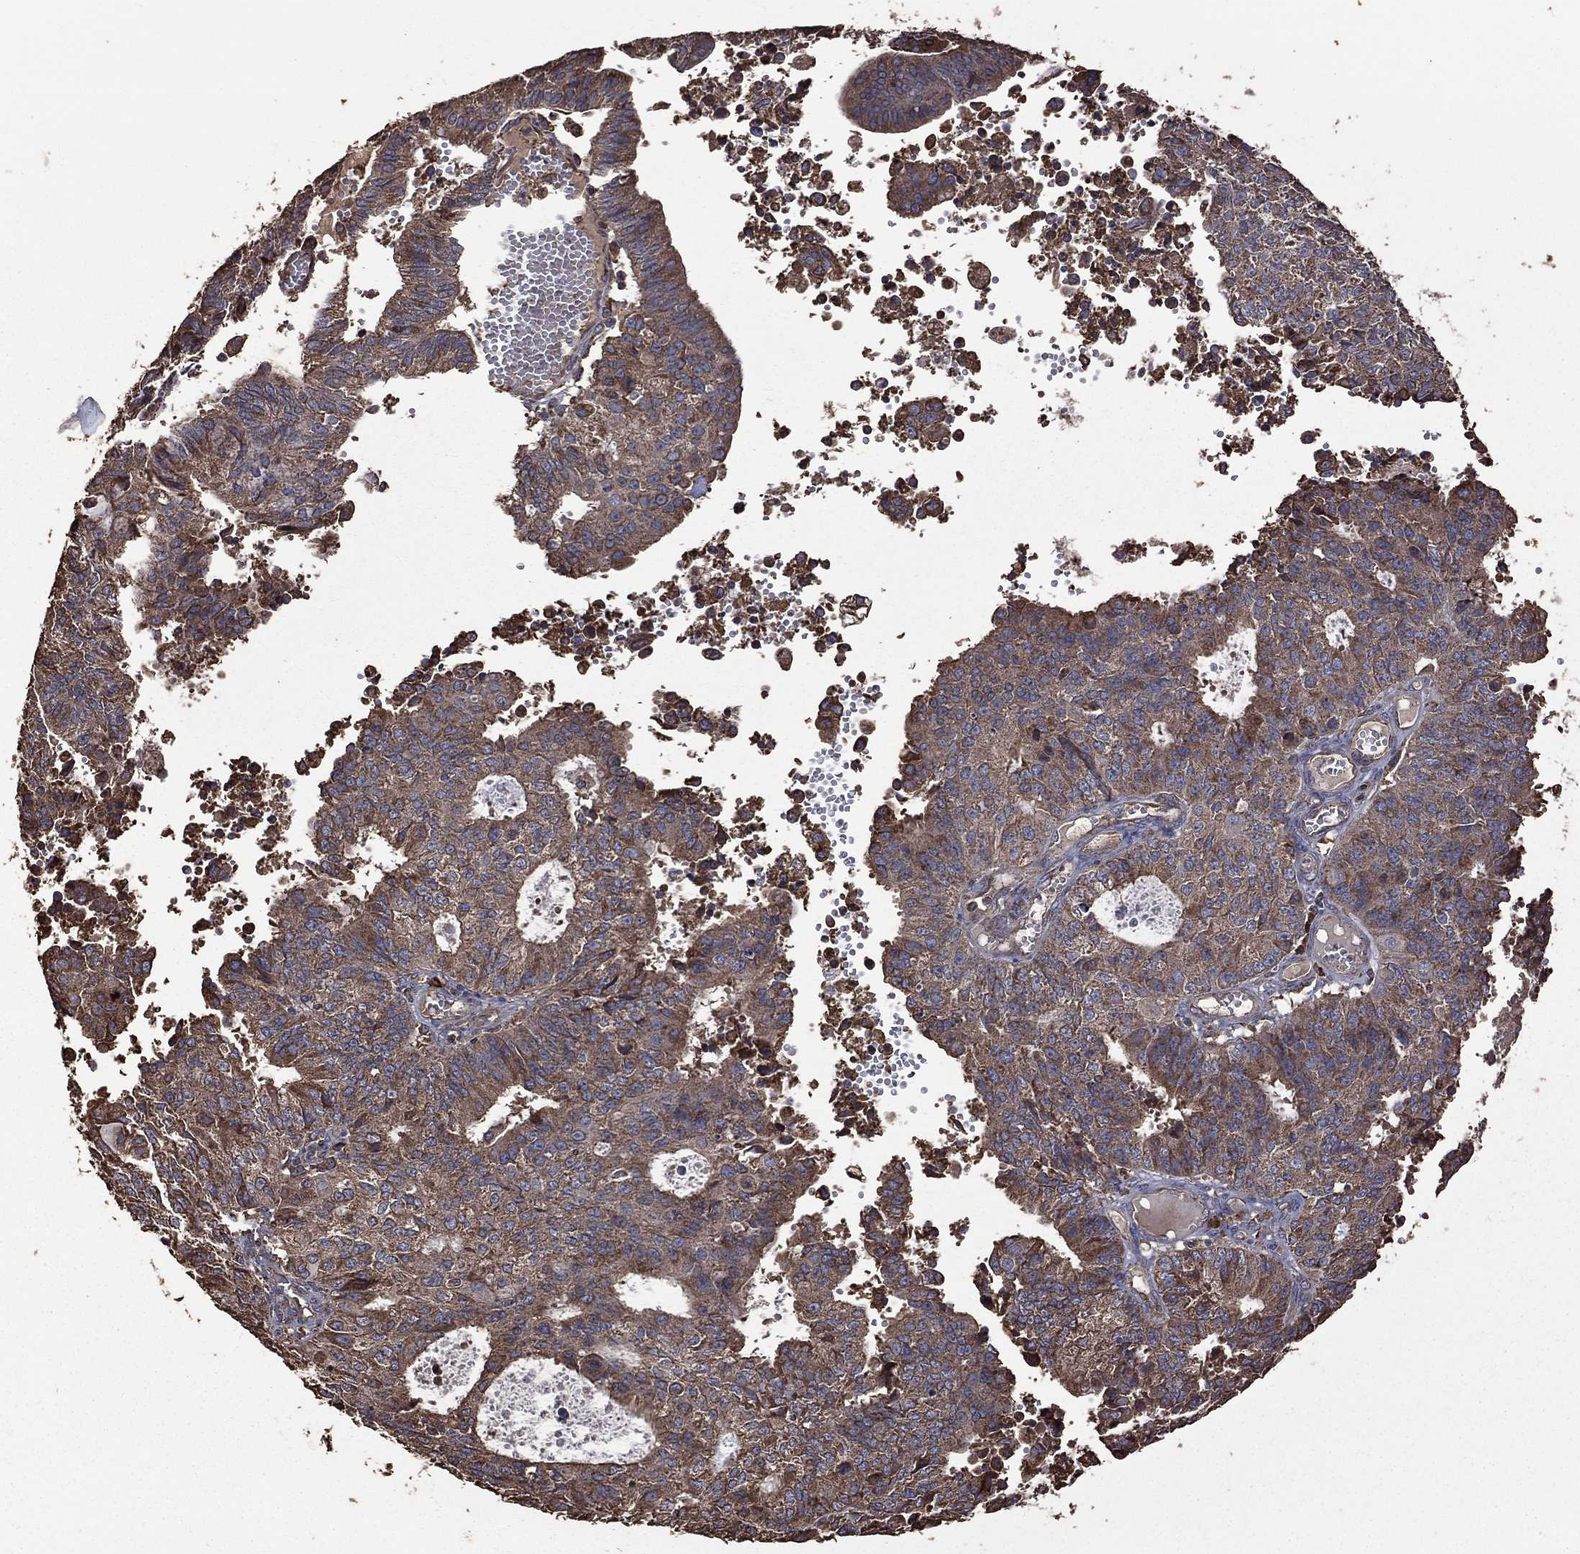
{"staining": {"intensity": "moderate", "quantity": ">75%", "location": "cytoplasmic/membranous"}, "tissue": "endometrial cancer", "cell_type": "Tumor cells", "image_type": "cancer", "snomed": [{"axis": "morphology", "description": "Adenocarcinoma, NOS"}, {"axis": "topography", "description": "Endometrium"}], "caption": "A high-resolution micrograph shows IHC staining of endometrial cancer, which reveals moderate cytoplasmic/membranous staining in approximately >75% of tumor cells.", "gene": "METTL27", "patient": {"sex": "female", "age": 82}}